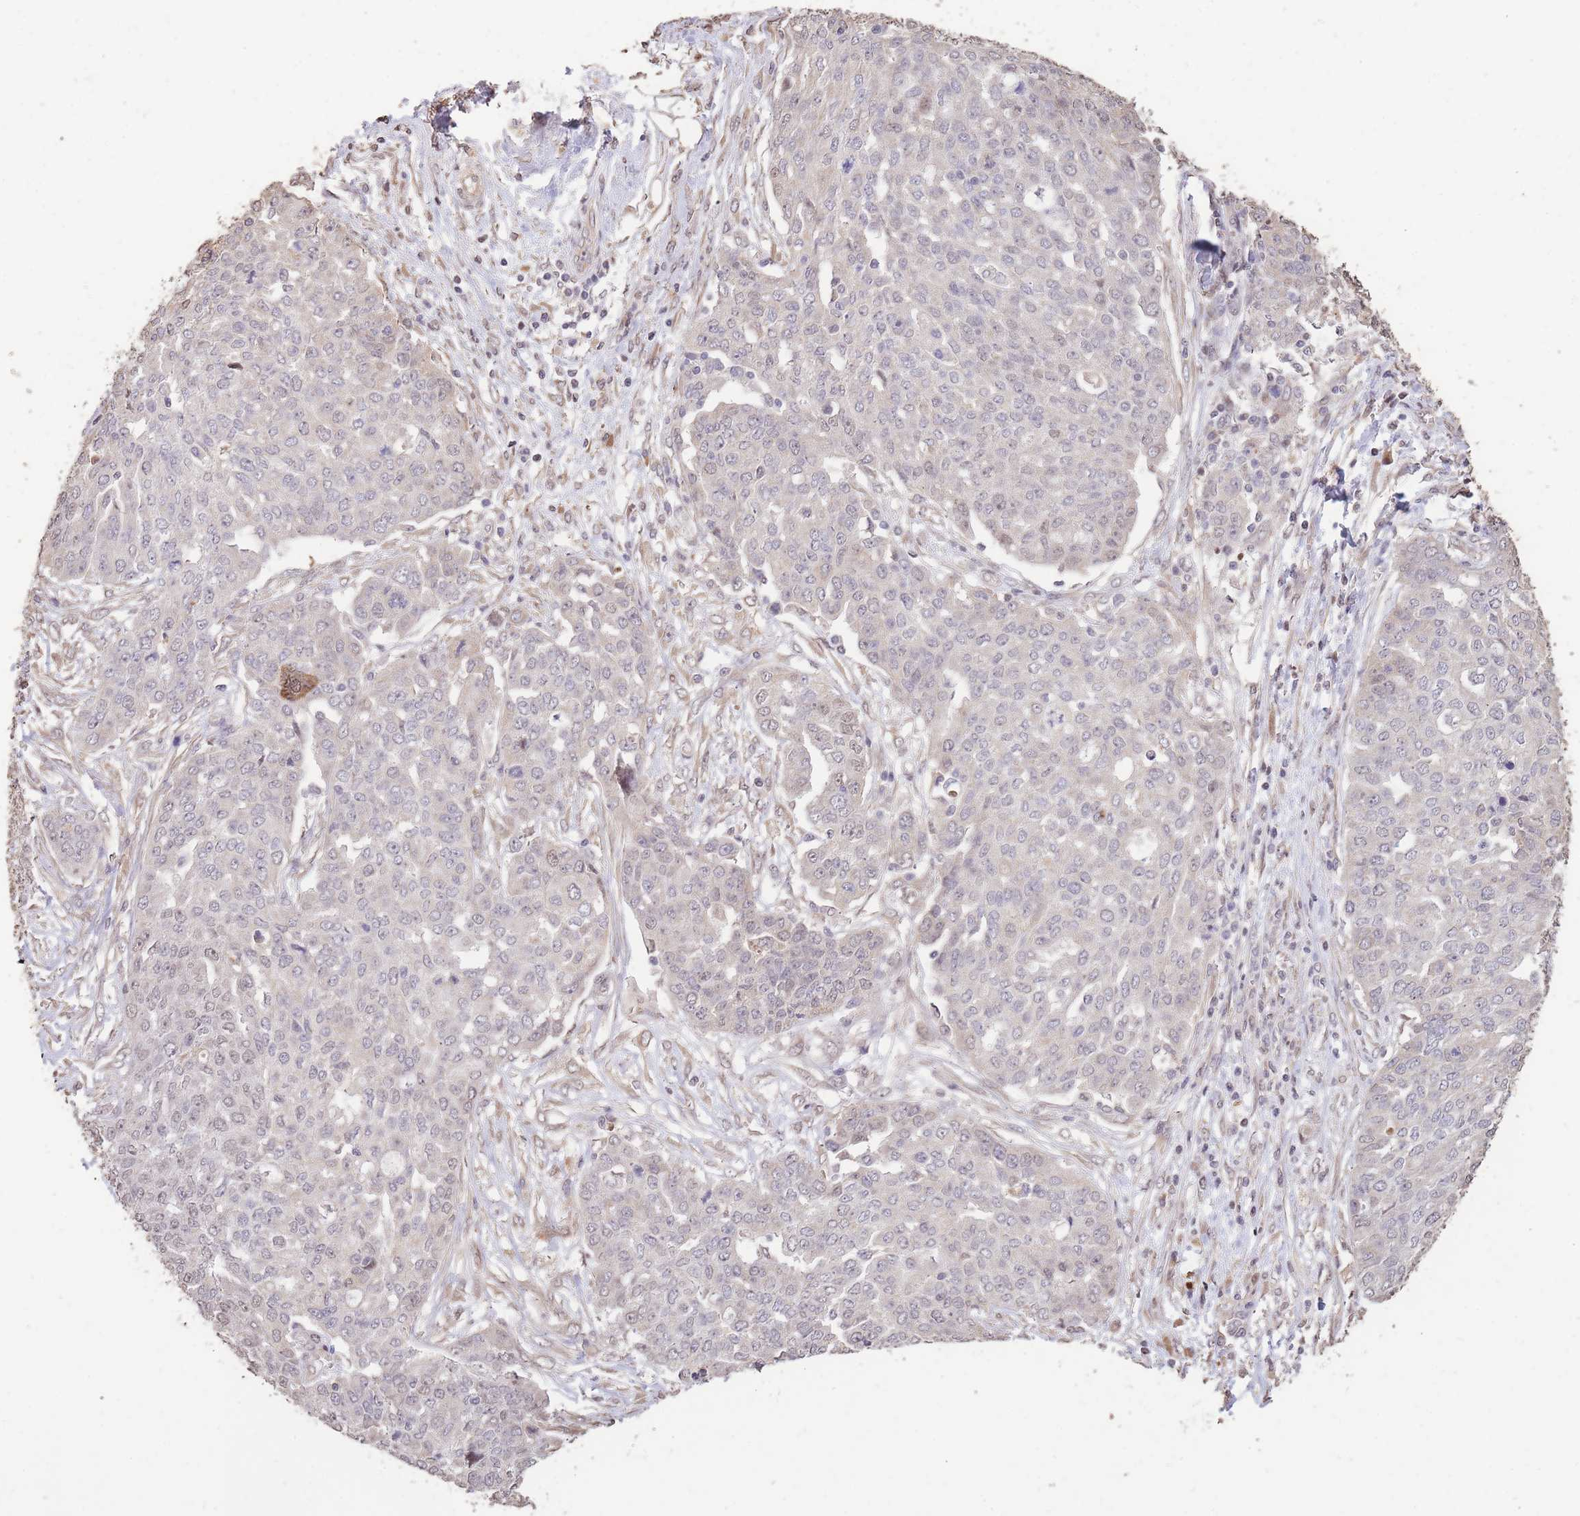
{"staining": {"intensity": "negative", "quantity": "none", "location": "none"}, "tissue": "ovarian cancer", "cell_type": "Tumor cells", "image_type": "cancer", "snomed": [{"axis": "morphology", "description": "Cystadenocarcinoma, serous, NOS"}, {"axis": "topography", "description": "Soft tissue"}, {"axis": "topography", "description": "Ovary"}], "caption": "Immunohistochemical staining of human ovarian cancer displays no significant positivity in tumor cells.", "gene": "RGS14", "patient": {"sex": "female", "age": 57}}